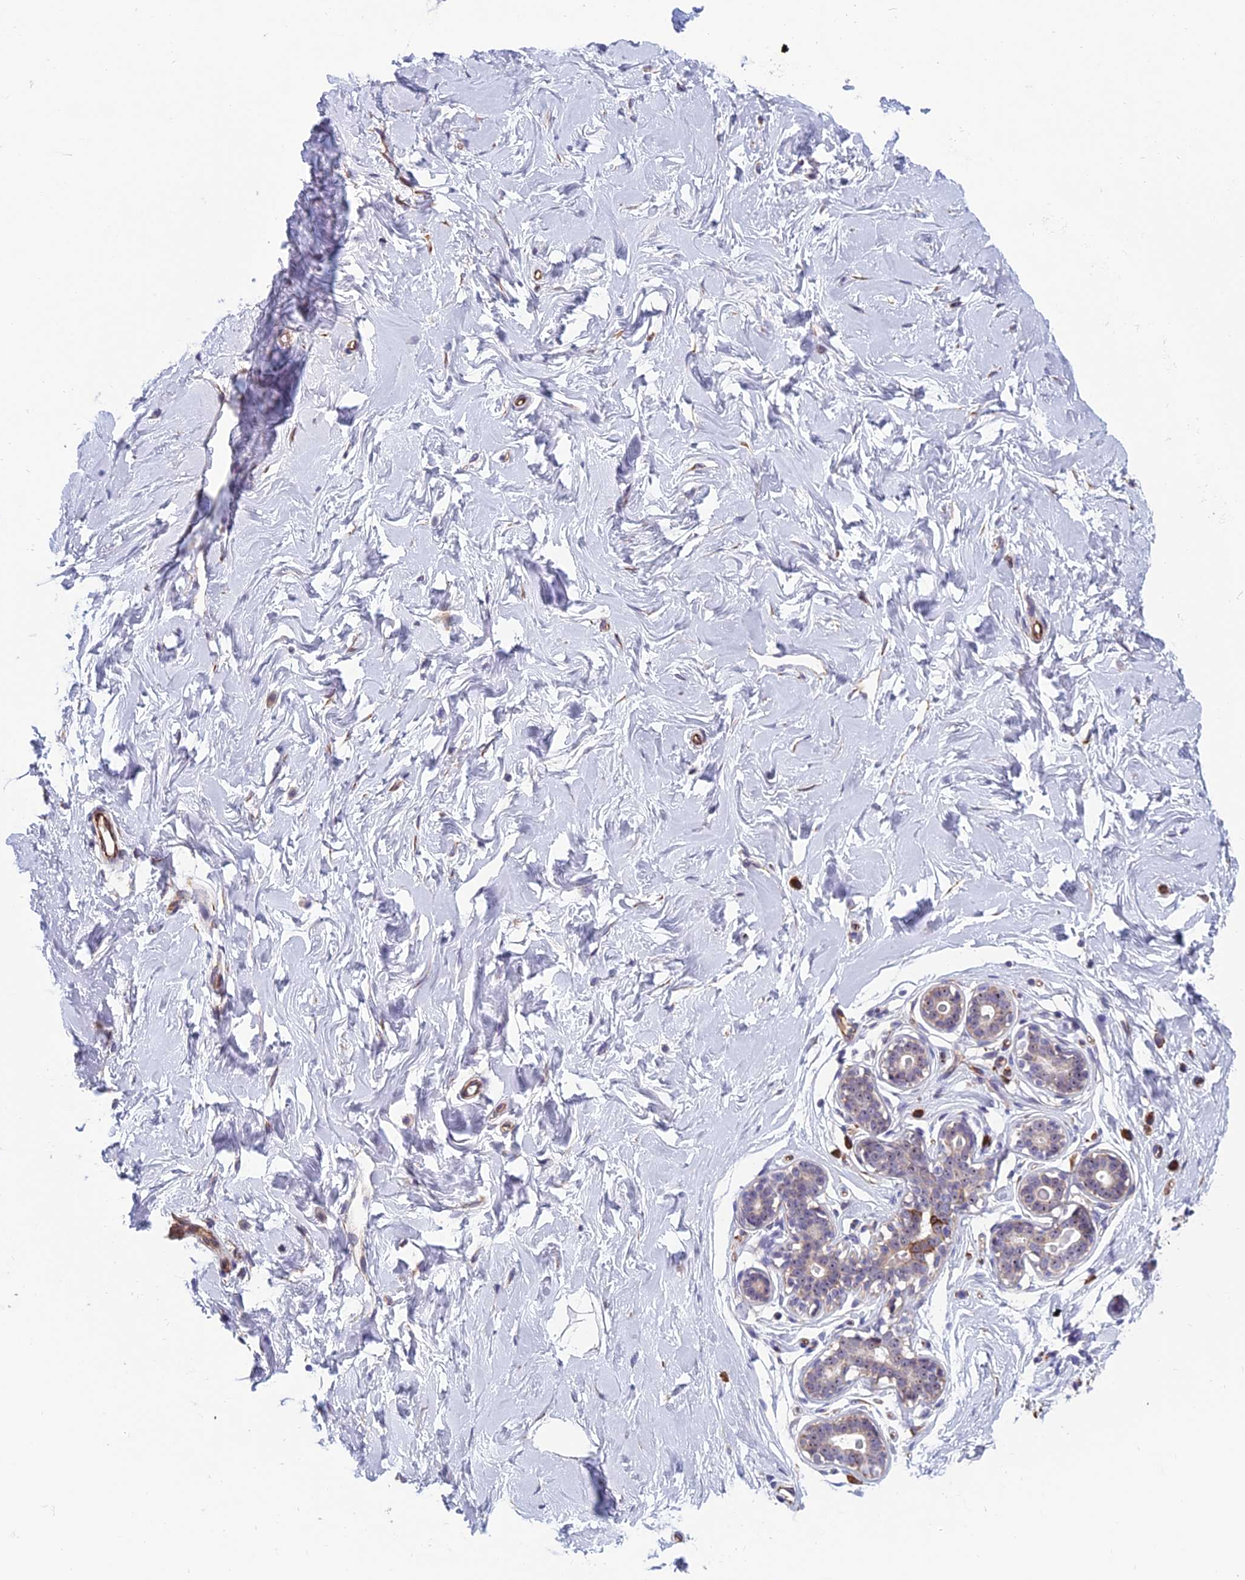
{"staining": {"intensity": "negative", "quantity": "none", "location": "none"}, "tissue": "breast", "cell_type": "Adipocytes", "image_type": "normal", "snomed": [{"axis": "morphology", "description": "Normal tissue, NOS"}, {"axis": "morphology", "description": "Adenoma, NOS"}, {"axis": "topography", "description": "Breast"}], "caption": "Immunohistochemistry histopathology image of benign human breast stained for a protein (brown), which exhibits no positivity in adipocytes. (Brightfield microscopy of DAB immunohistochemistry at high magnification).", "gene": "NOC2L", "patient": {"sex": "female", "age": 23}}